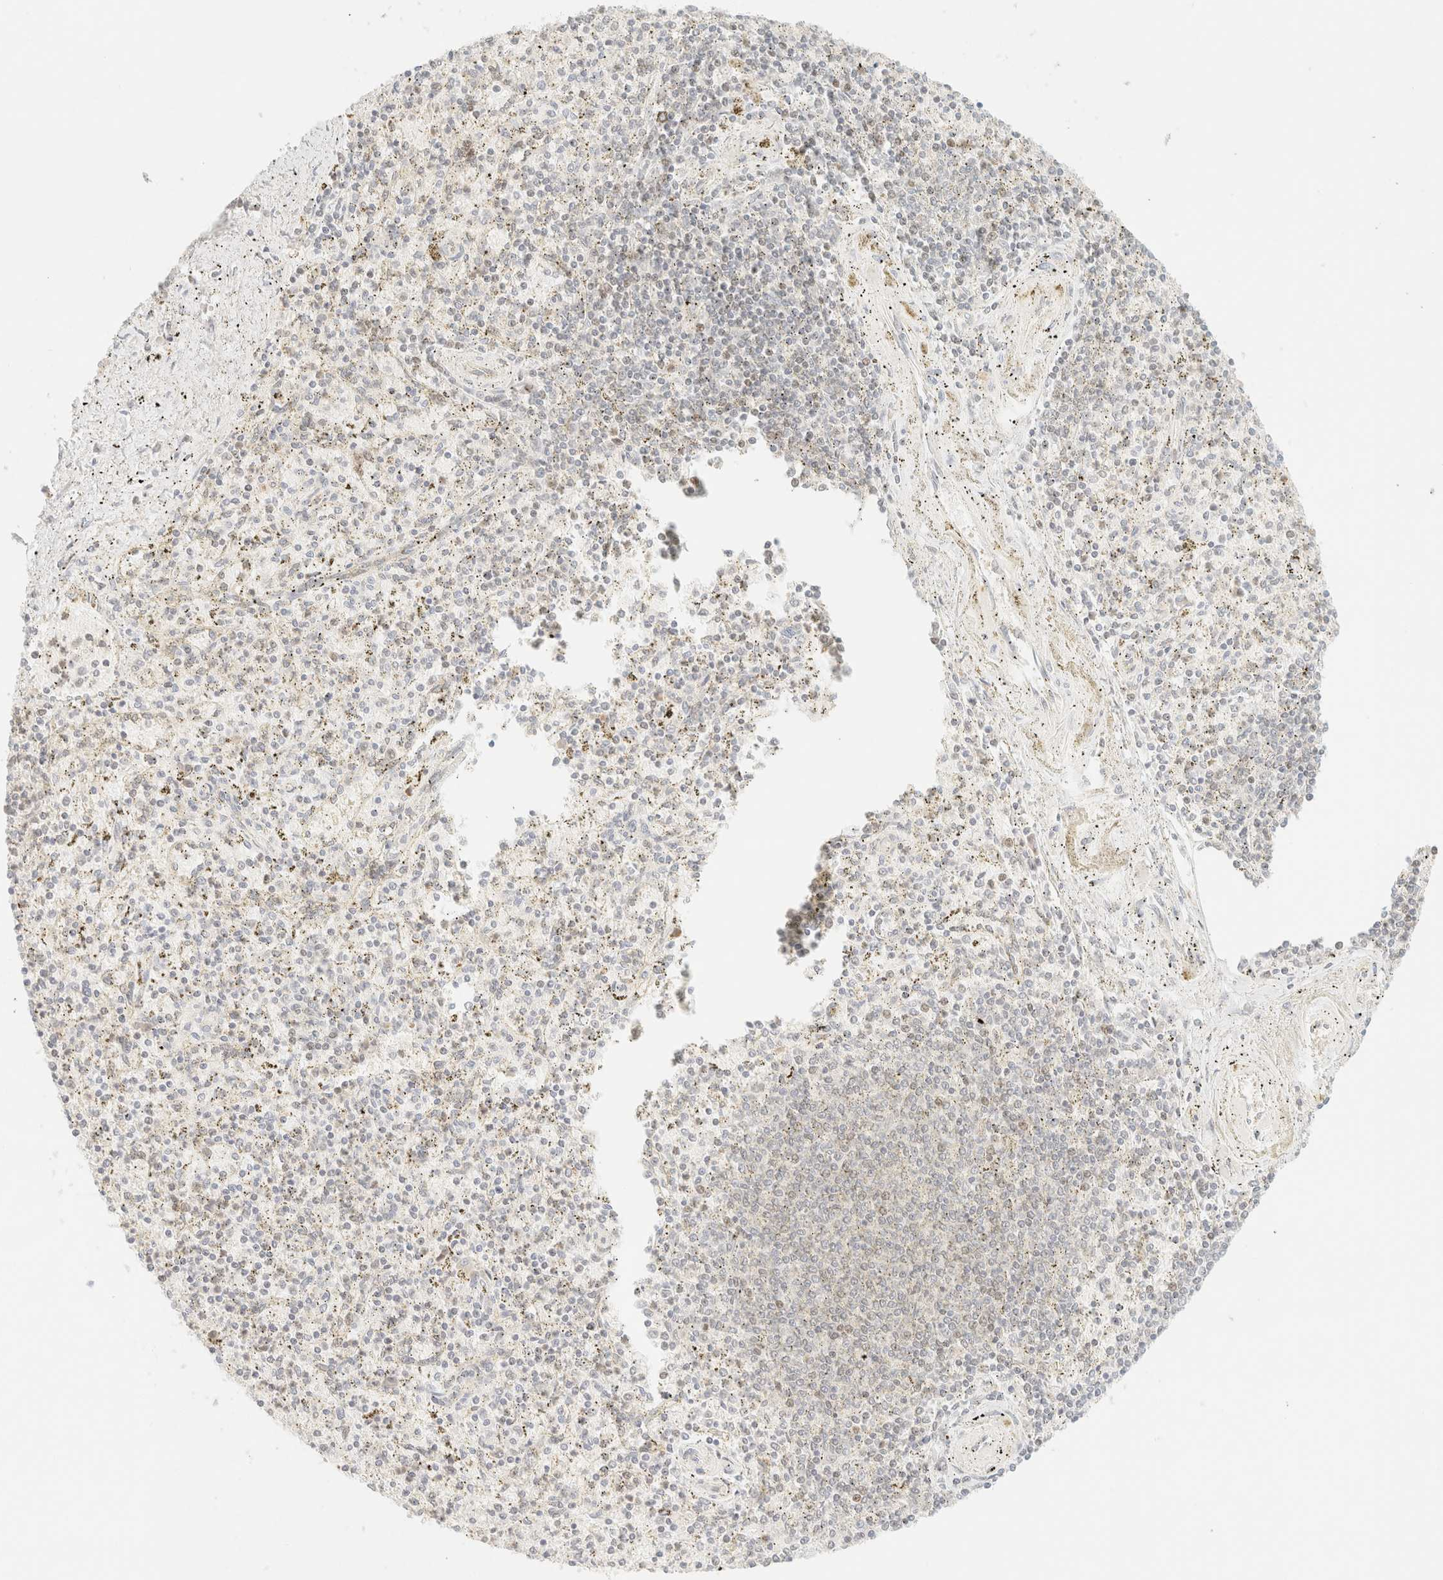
{"staining": {"intensity": "weak", "quantity": "25%-75%", "location": "nuclear"}, "tissue": "spleen", "cell_type": "Cells in red pulp", "image_type": "normal", "snomed": [{"axis": "morphology", "description": "Normal tissue, NOS"}, {"axis": "topography", "description": "Spleen"}], "caption": "IHC of normal human spleen demonstrates low levels of weak nuclear positivity in about 25%-75% of cells in red pulp.", "gene": "TSR1", "patient": {"sex": "male", "age": 72}}